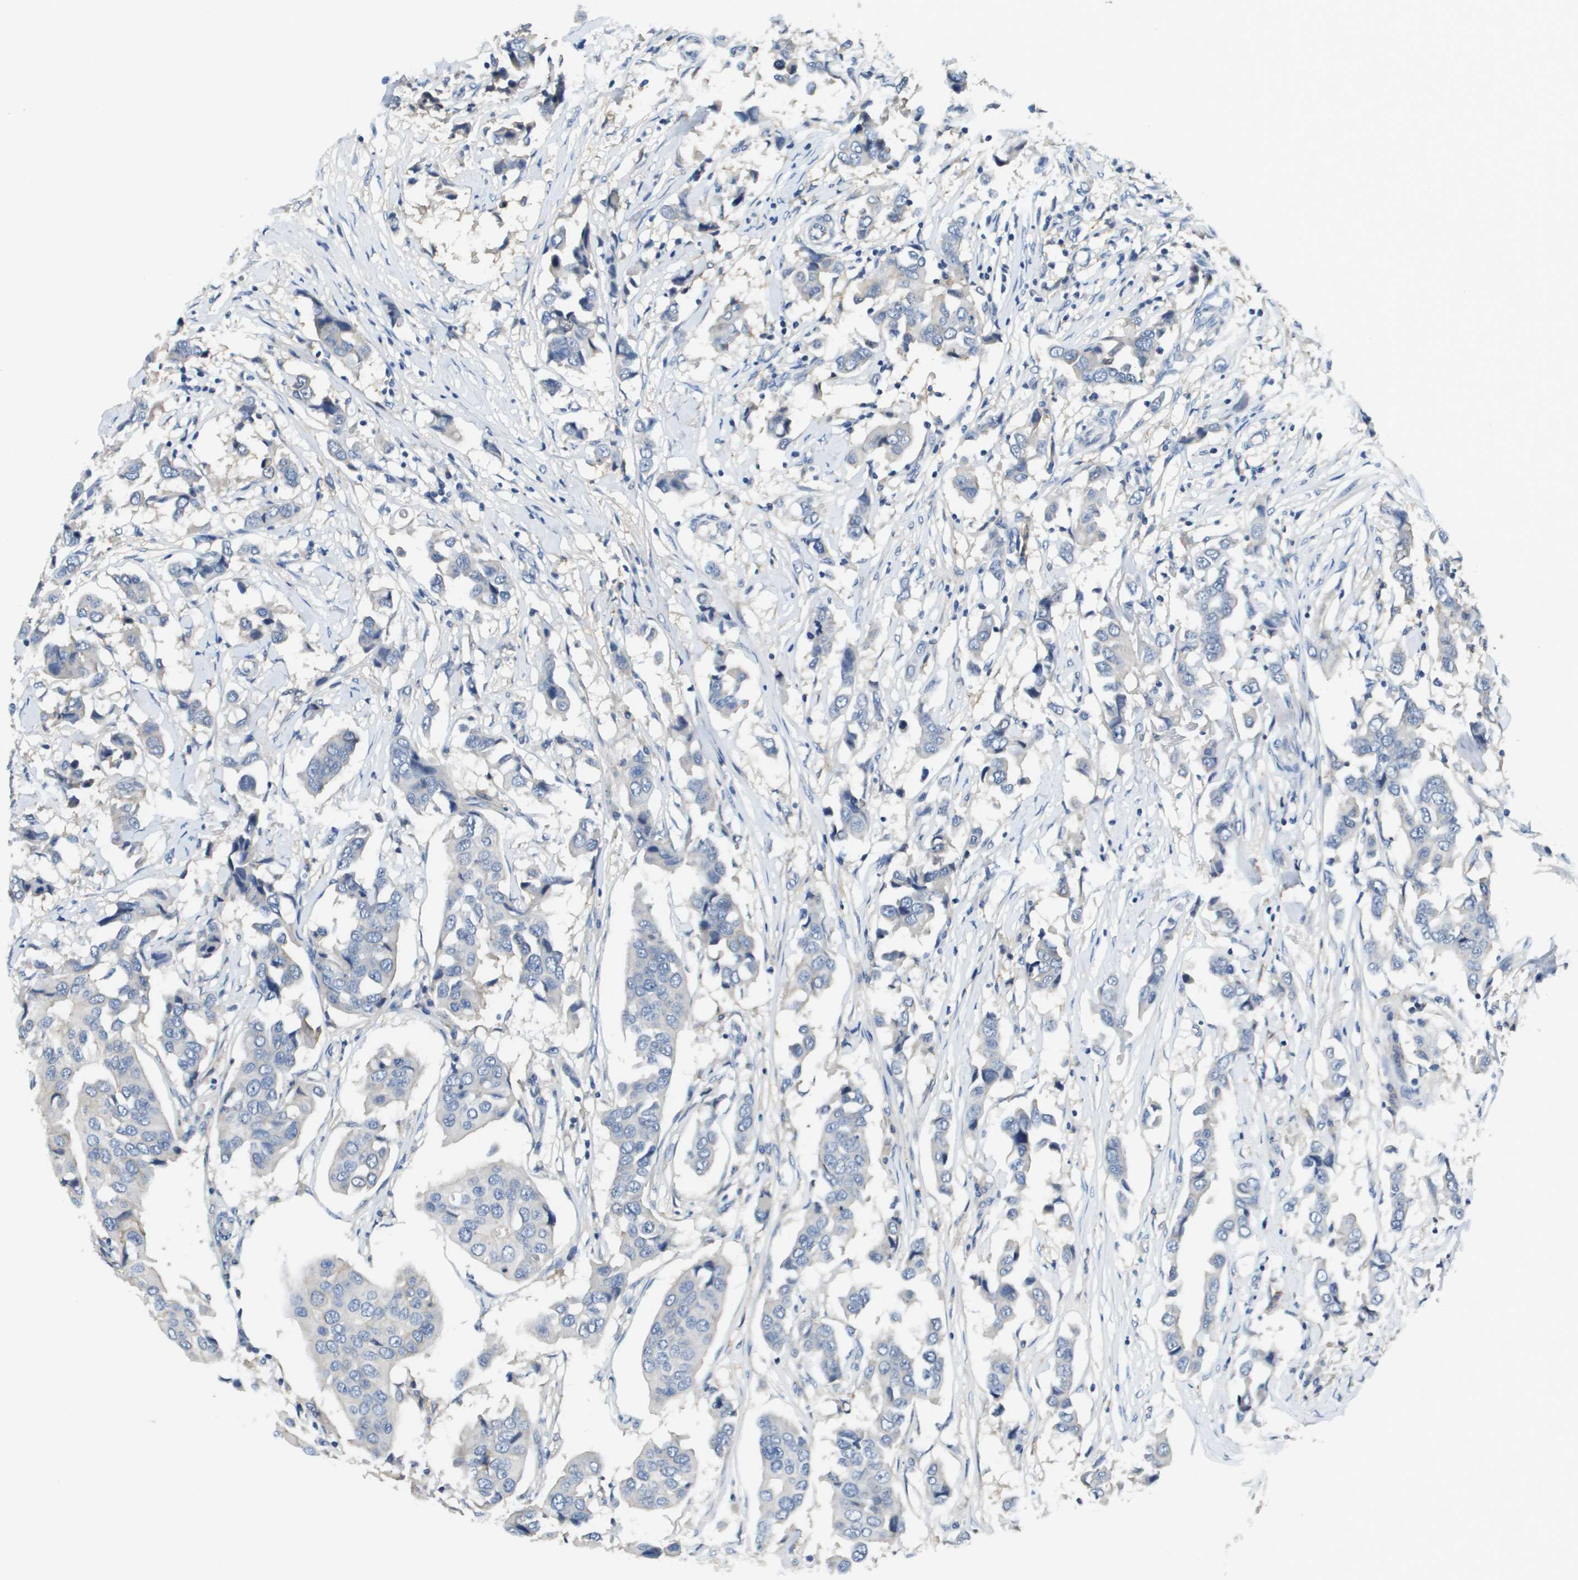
{"staining": {"intensity": "negative", "quantity": "none", "location": "none"}, "tissue": "breast cancer", "cell_type": "Tumor cells", "image_type": "cancer", "snomed": [{"axis": "morphology", "description": "Duct carcinoma"}, {"axis": "topography", "description": "Breast"}], "caption": "The photomicrograph demonstrates no significant staining in tumor cells of invasive ductal carcinoma (breast).", "gene": "SLC16A3", "patient": {"sex": "female", "age": 80}}